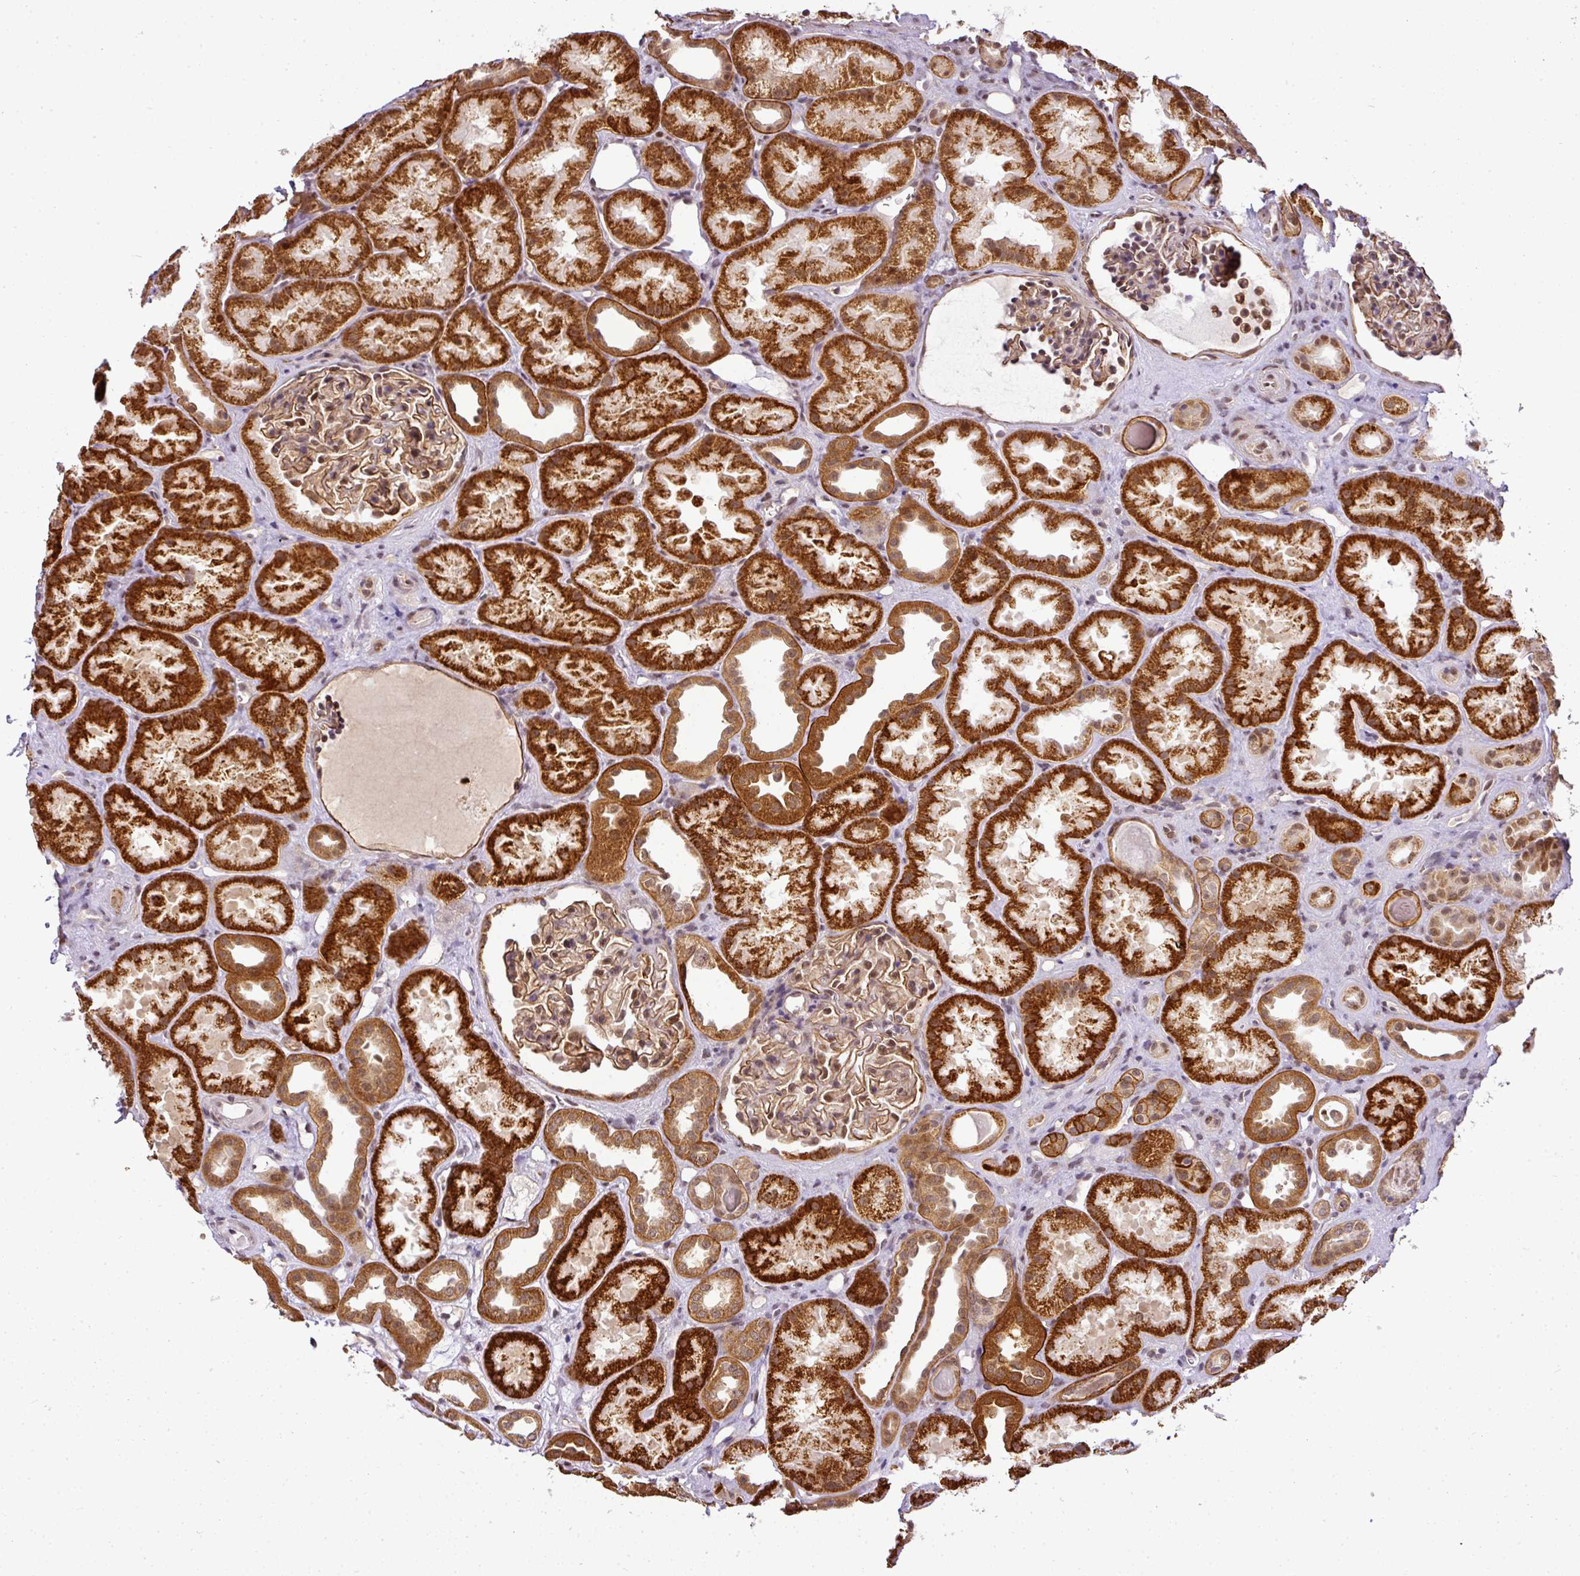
{"staining": {"intensity": "moderate", "quantity": ">75%", "location": "cytoplasmic/membranous,nuclear"}, "tissue": "kidney", "cell_type": "Cells in glomeruli", "image_type": "normal", "snomed": [{"axis": "morphology", "description": "Normal tissue, NOS"}, {"axis": "topography", "description": "Kidney"}], "caption": "Brown immunohistochemical staining in normal kidney displays moderate cytoplasmic/membranous,nuclear positivity in approximately >75% of cells in glomeruli. The staining was performed using DAB (3,3'-diaminobenzidine), with brown indicating positive protein expression. Nuclei are stained blue with hematoxylin.", "gene": "C1orf226", "patient": {"sex": "male", "age": 61}}